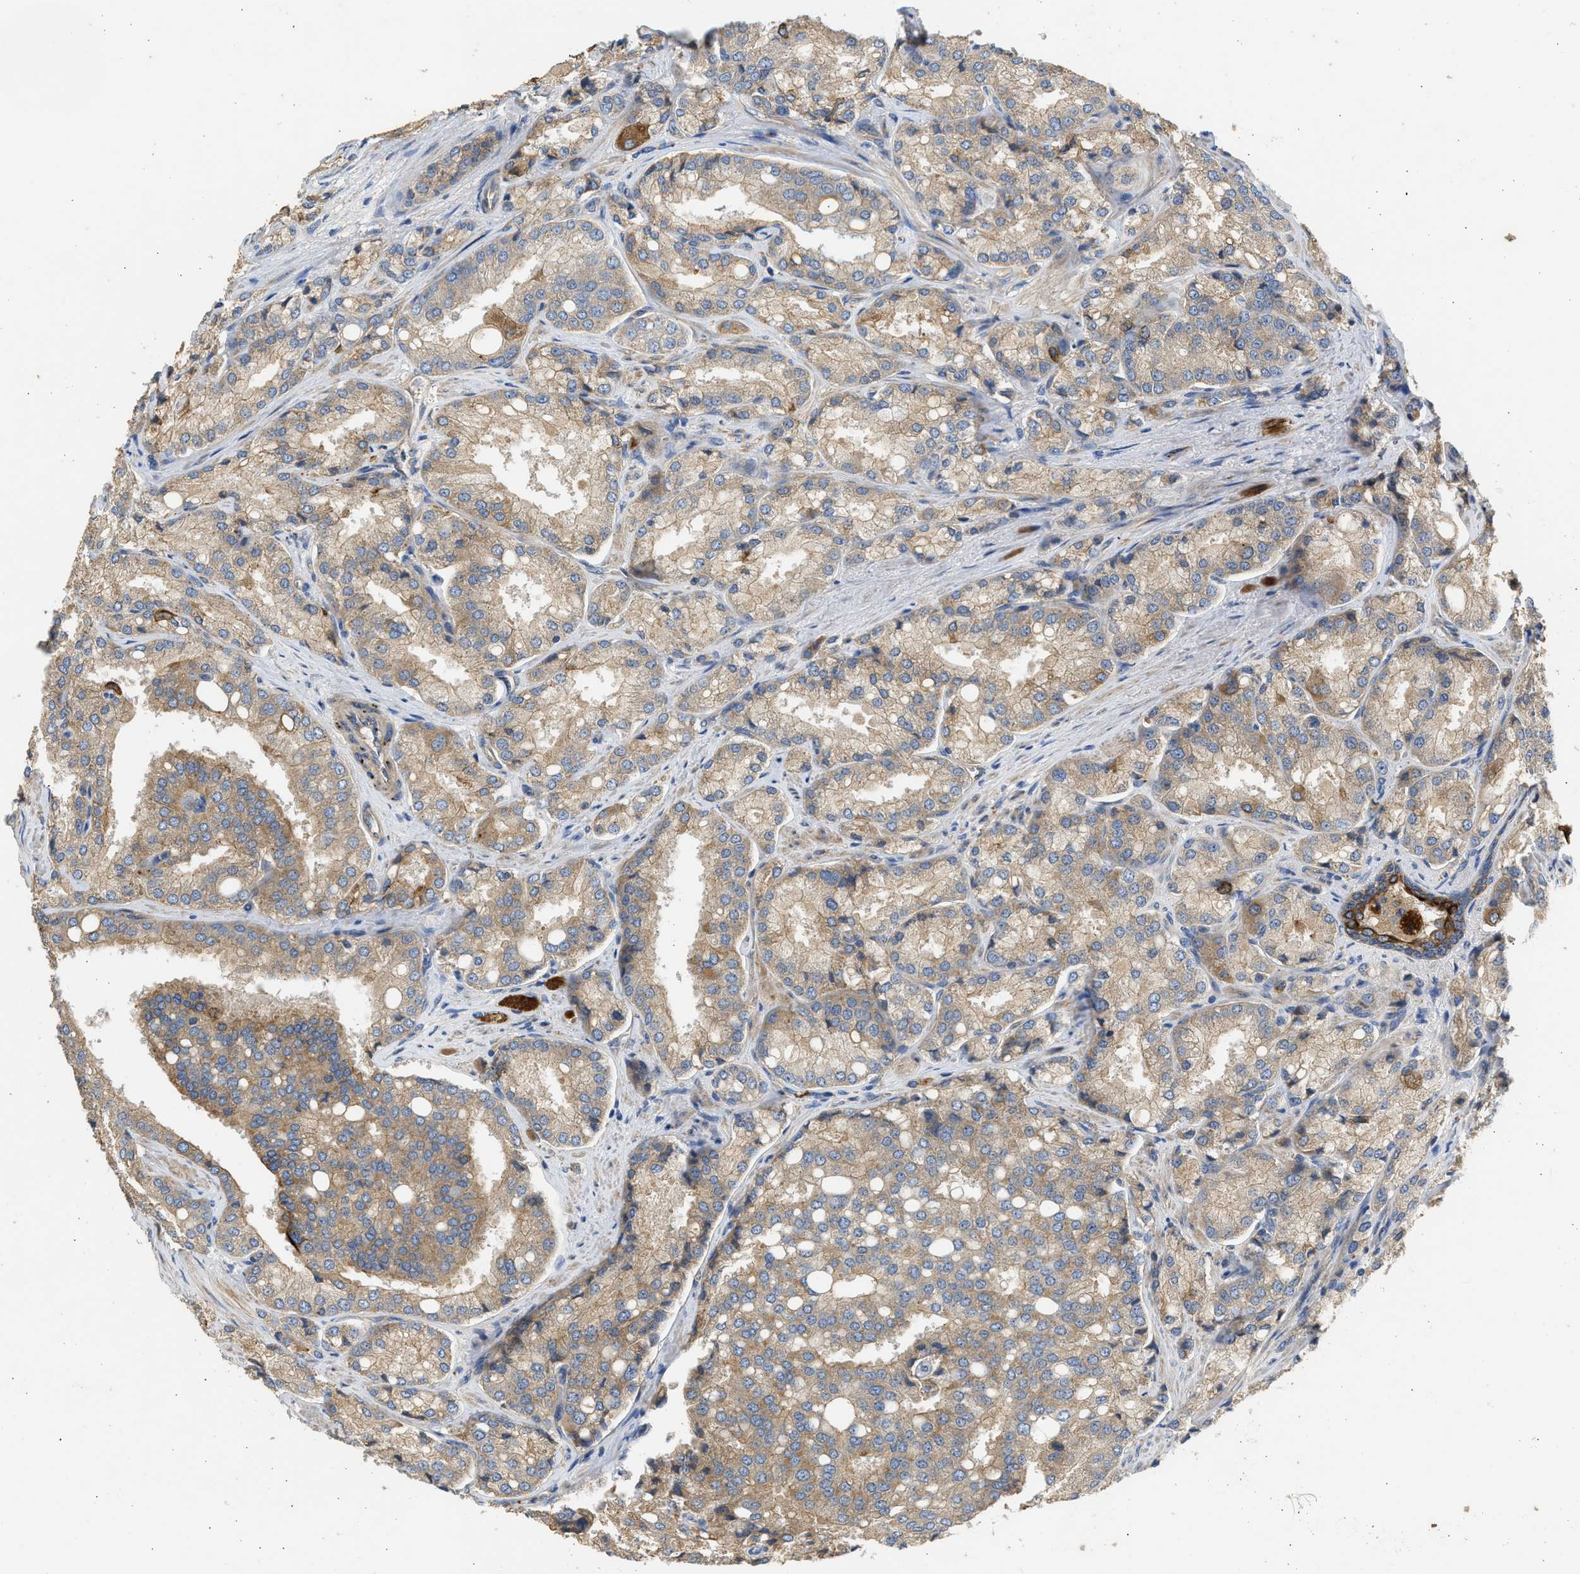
{"staining": {"intensity": "moderate", "quantity": ">75%", "location": "cytoplasmic/membranous"}, "tissue": "prostate cancer", "cell_type": "Tumor cells", "image_type": "cancer", "snomed": [{"axis": "morphology", "description": "Adenocarcinoma, High grade"}, {"axis": "topography", "description": "Prostate"}], "caption": "Prostate high-grade adenocarcinoma stained with DAB IHC shows medium levels of moderate cytoplasmic/membranous staining in about >75% of tumor cells. Using DAB (3,3'-diaminobenzidine) (brown) and hematoxylin (blue) stains, captured at high magnification using brightfield microscopy.", "gene": "CSRNP2", "patient": {"sex": "male", "age": 50}}